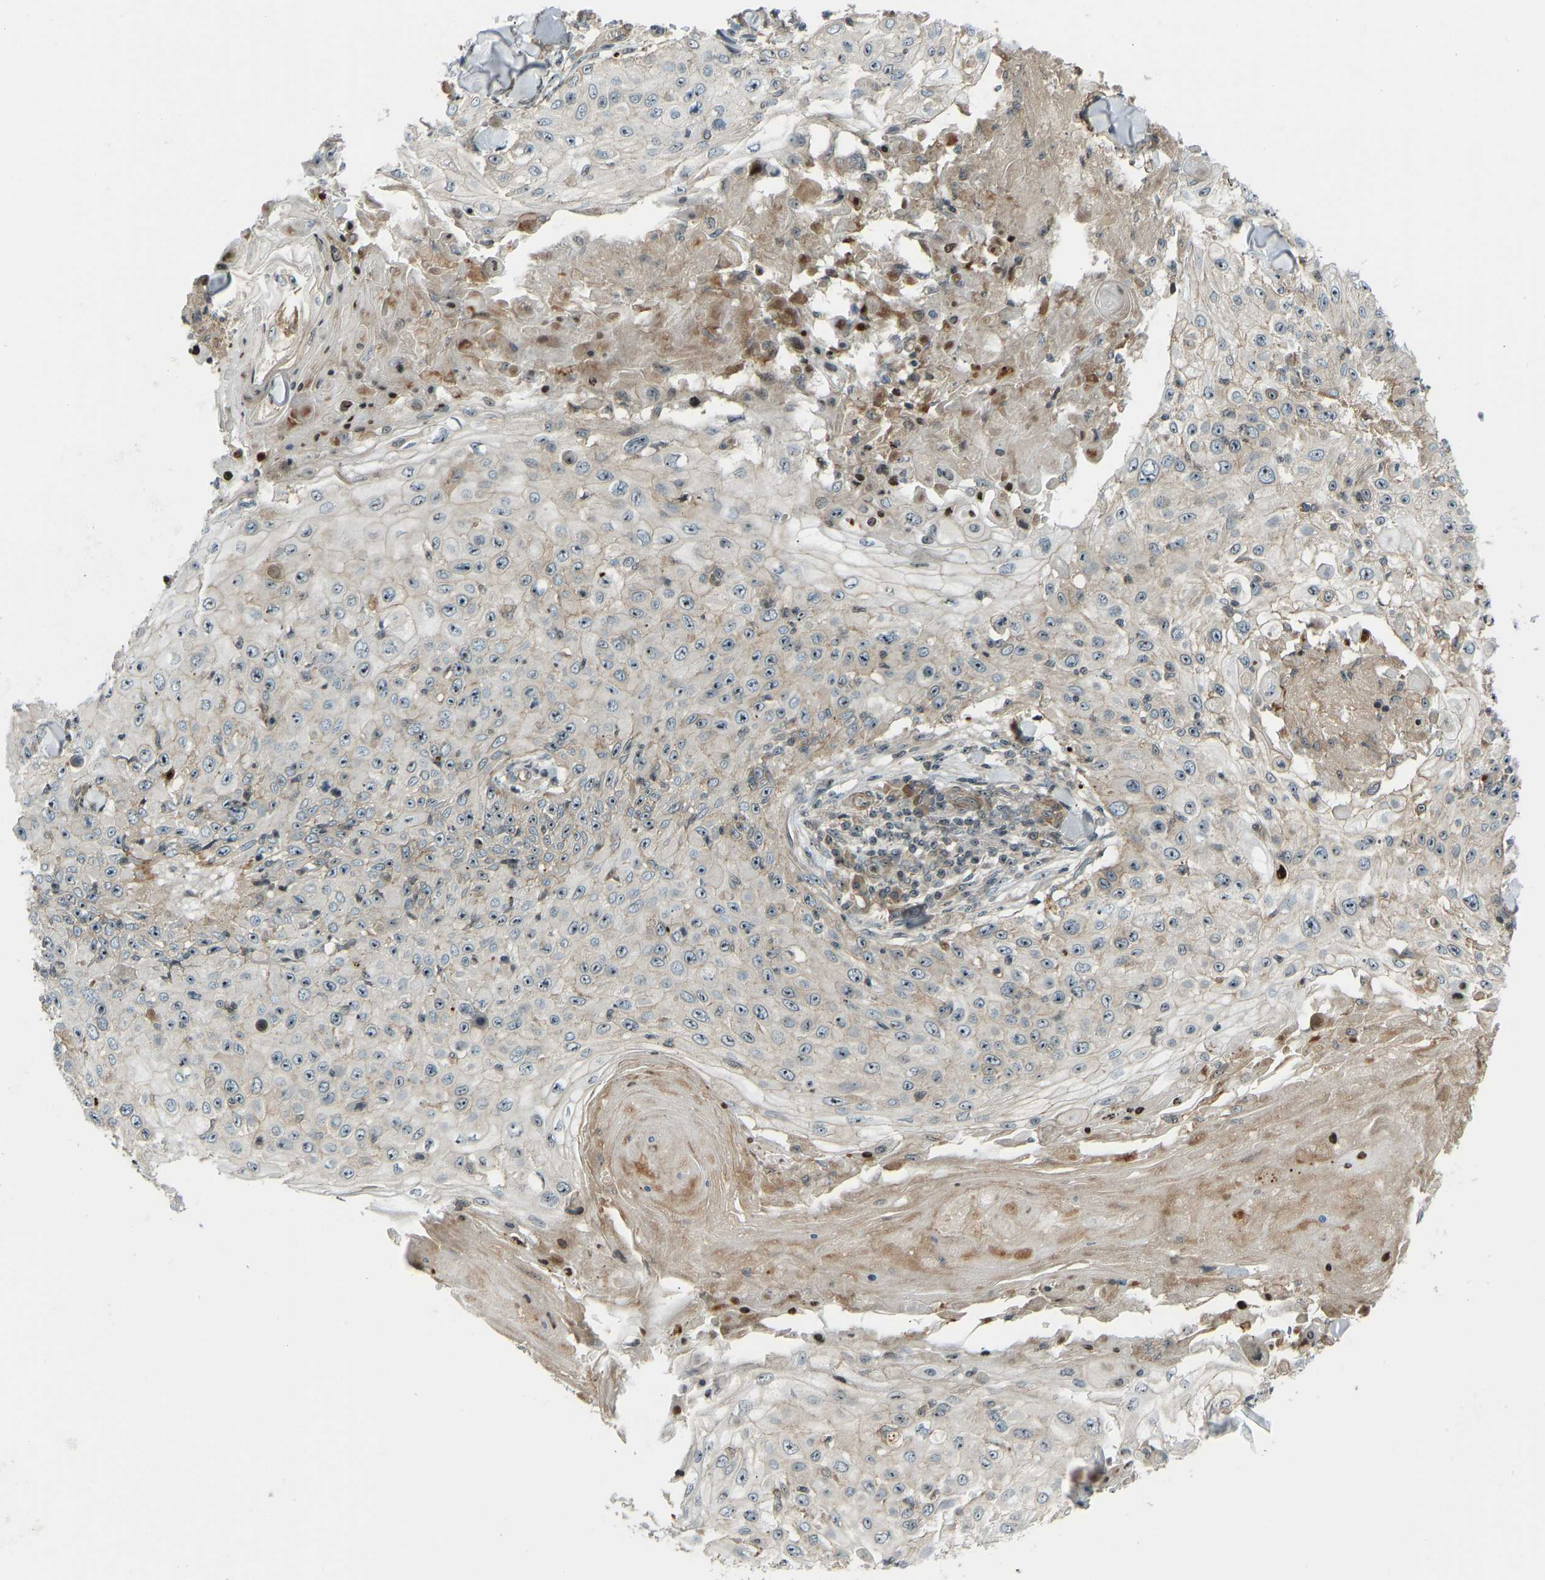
{"staining": {"intensity": "moderate", "quantity": "25%-75%", "location": "cytoplasmic/membranous,nuclear"}, "tissue": "skin cancer", "cell_type": "Tumor cells", "image_type": "cancer", "snomed": [{"axis": "morphology", "description": "Squamous cell carcinoma, NOS"}, {"axis": "topography", "description": "Skin"}], "caption": "Squamous cell carcinoma (skin) tissue shows moderate cytoplasmic/membranous and nuclear positivity in approximately 25%-75% of tumor cells", "gene": "SVOPL", "patient": {"sex": "male", "age": 86}}